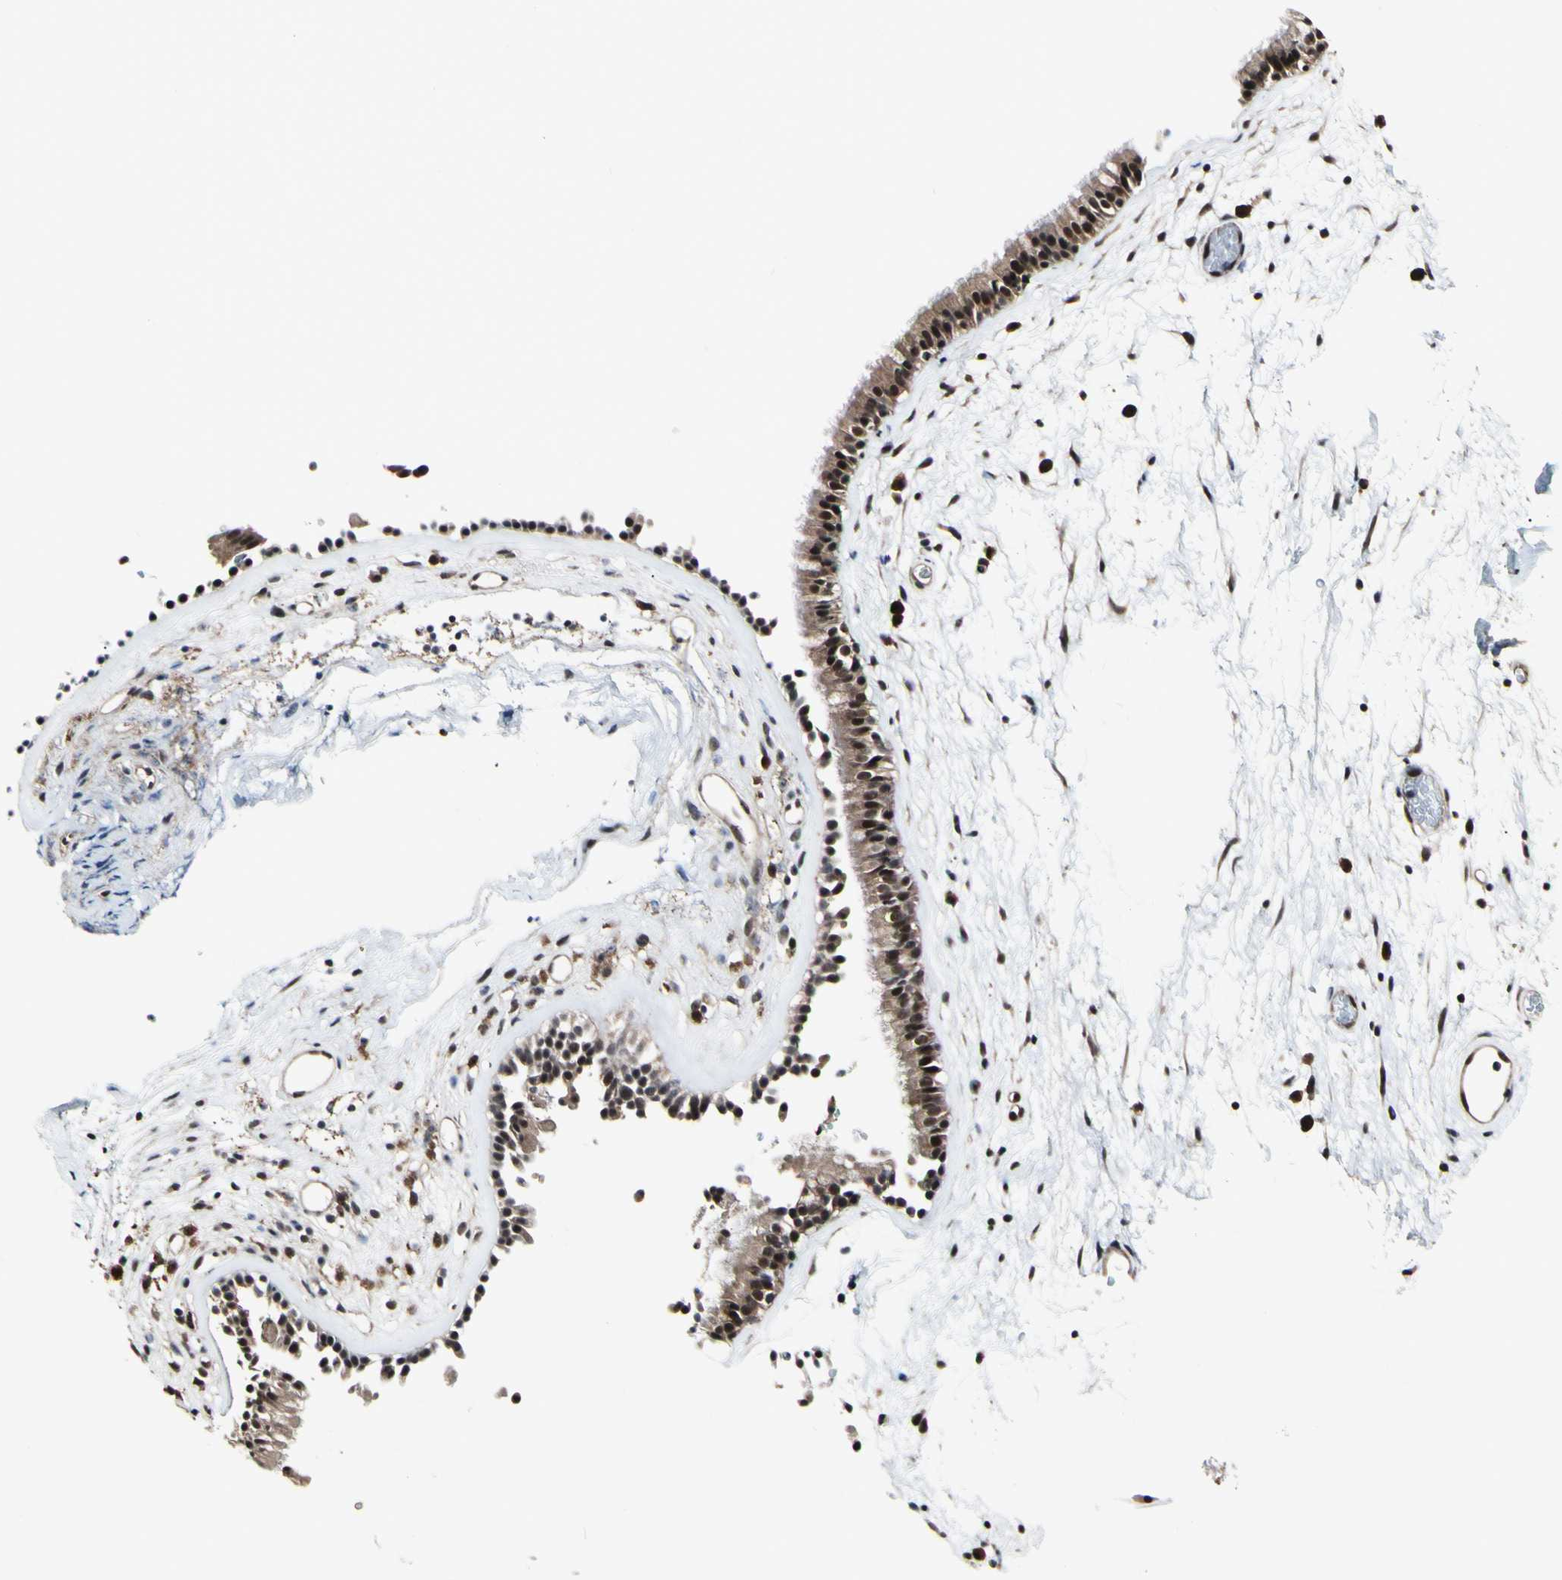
{"staining": {"intensity": "weak", "quantity": ">75%", "location": "cytoplasmic/membranous,nuclear"}, "tissue": "nasopharynx", "cell_type": "Respiratory epithelial cells", "image_type": "normal", "snomed": [{"axis": "morphology", "description": "Normal tissue, NOS"}, {"axis": "morphology", "description": "Inflammation, NOS"}, {"axis": "topography", "description": "Nasopharynx"}], "caption": "Protein expression analysis of benign nasopharynx shows weak cytoplasmic/membranous,nuclear expression in approximately >75% of respiratory epithelial cells.", "gene": "PSMD10", "patient": {"sex": "male", "age": 48}}